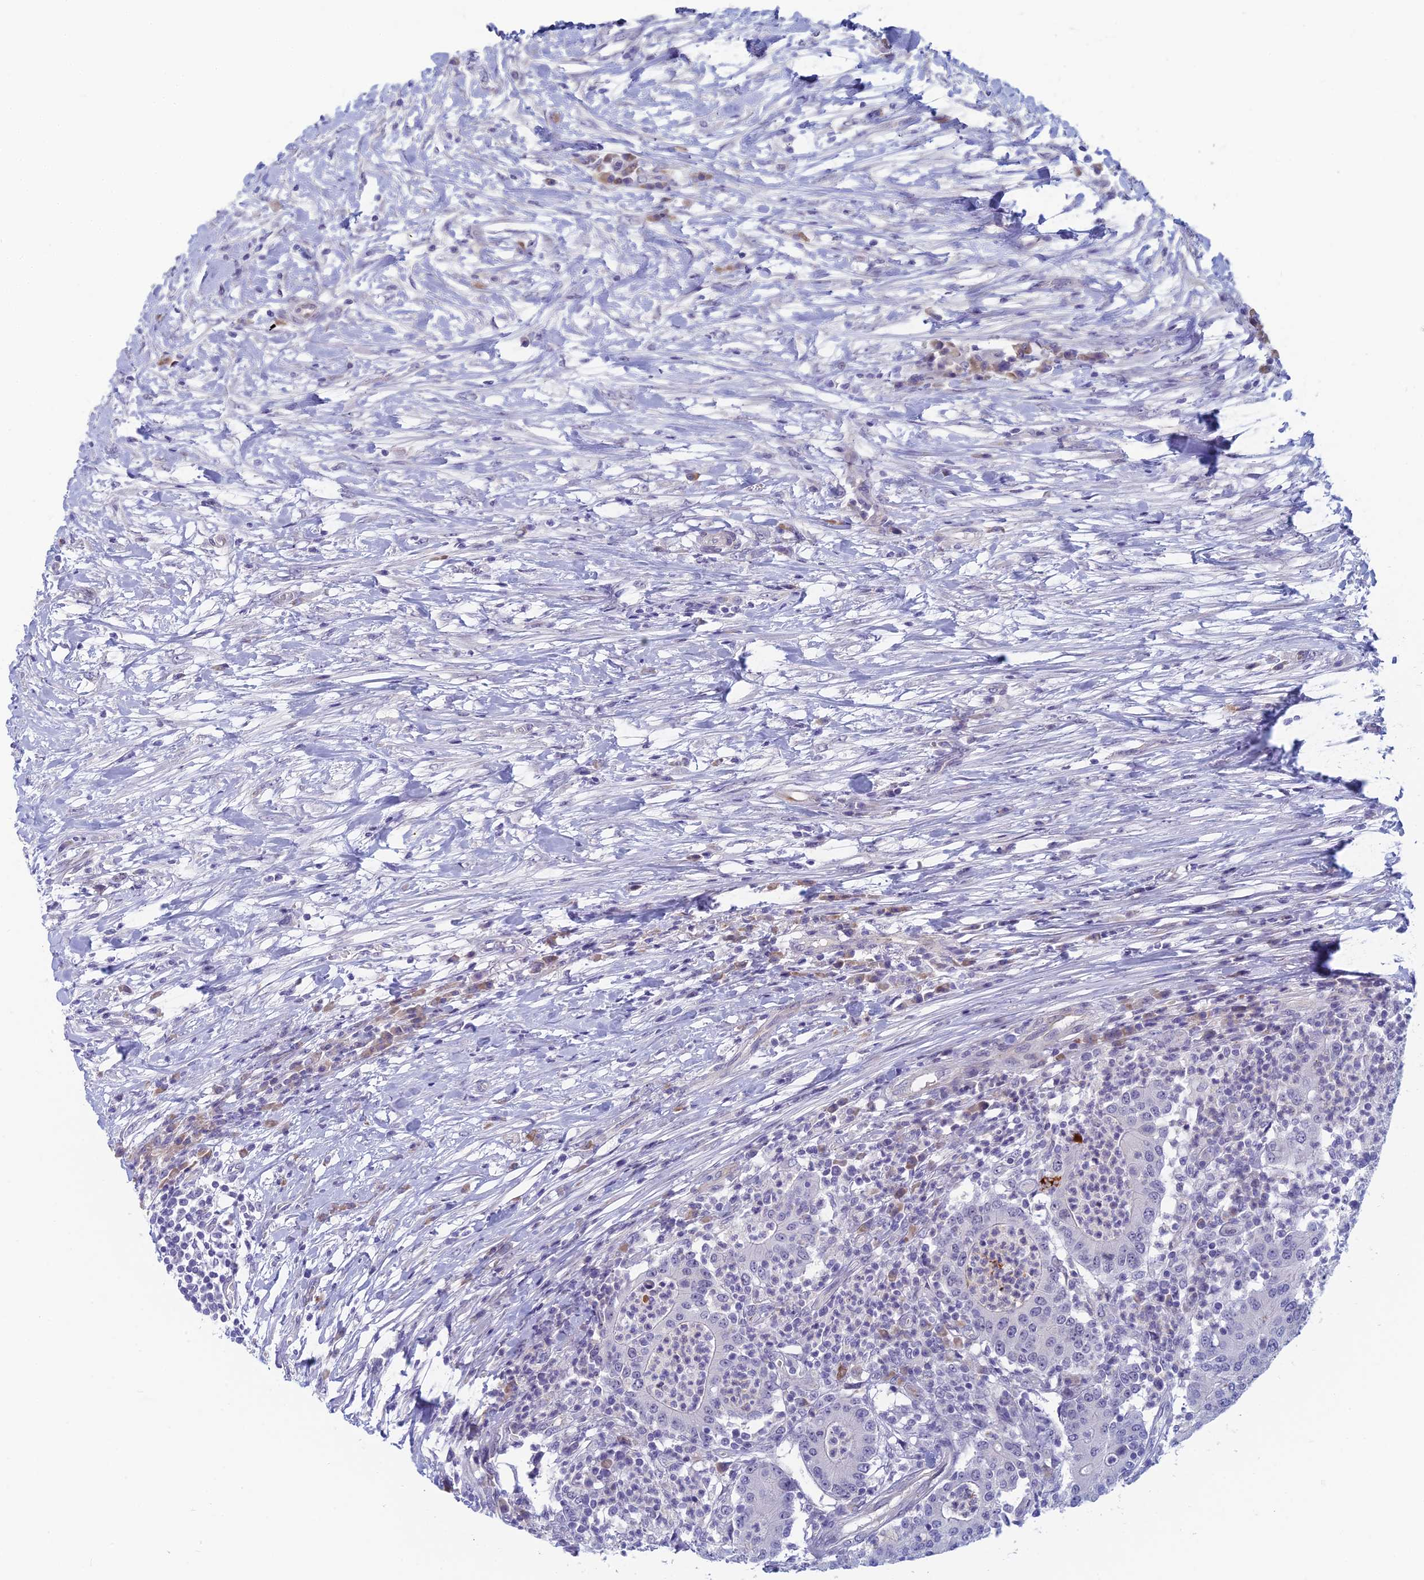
{"staining": {"intensity": "negative", "quantity": "none", "location": "none"}, "tissue": "colorectal cancer", "cell_type": "Tumor cells", "image_type": "cancer", "snomed": [{"axis": "morphology", "description": "Adenocarcinoma, NOS"}, {"axis": "topography", "description": "Colon"}], "caption": "This histopathology image is of adenocarcinoma (colorectal) stained with IHC to label a protein in brown with the nuclei are counter-stained blue. There is no expression in tumor cells. (Brightfield microscopy of DAB (3,3'-diaminobenzidine) IHC at high magnification).", "gene": "PPP1R26", "patient": {"sex": "male", "age": 83}}